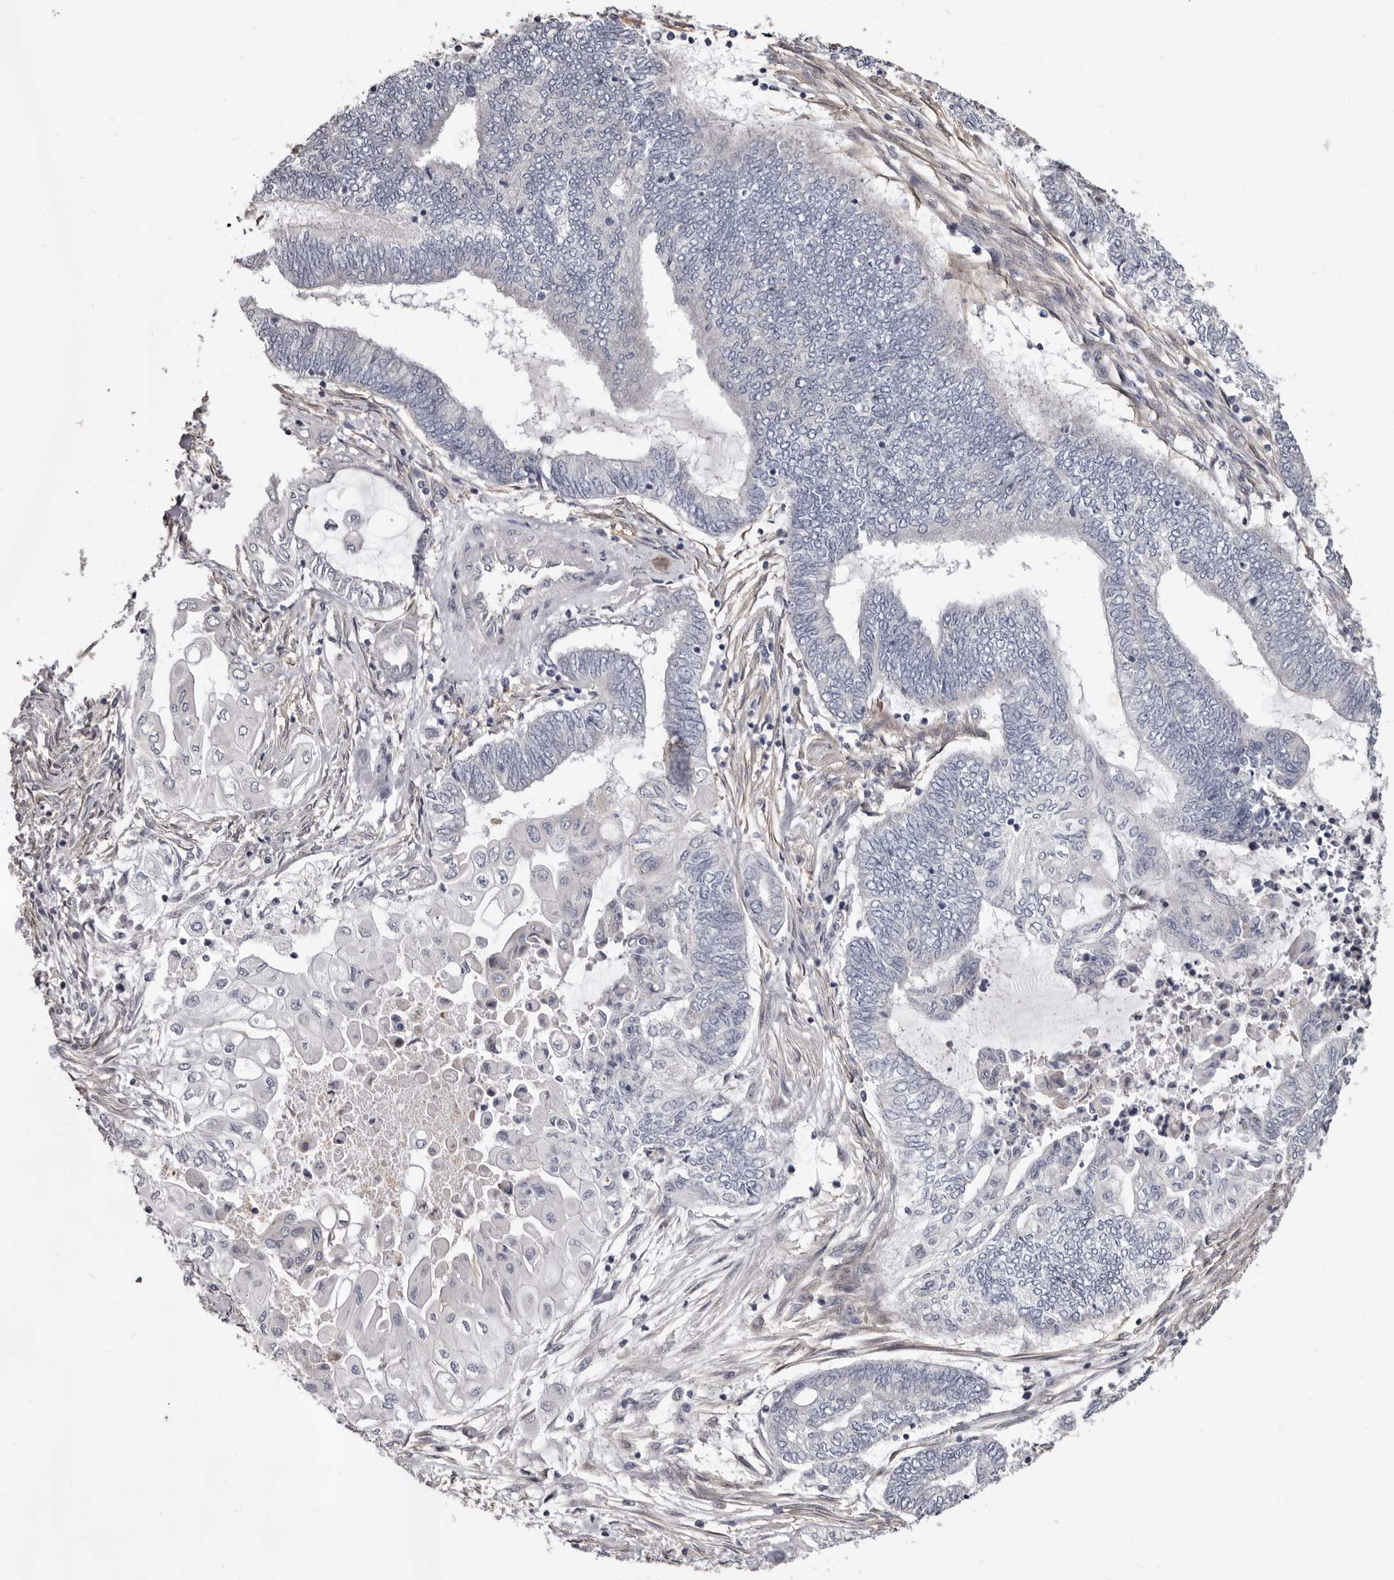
{"staining": {"intensity": "negative", "quantity": "none", "location": "none"}, "tissue": "endometrial cancer", "cell_type": "Tumor cells", "image_type": "cancer", "snomed": [{"axis": "morphology", "description": "Adenocarcinoma, NOS"}, {"axis": "topography", "description": "Uterus"}, {"axis": "topography", "description": "Endometrium"}], "caption": "Tumor cells show no significant expression in endometrial cancer.", "gene": "KHDRBS2", "patient": {"sex": "female", "age": 70}}